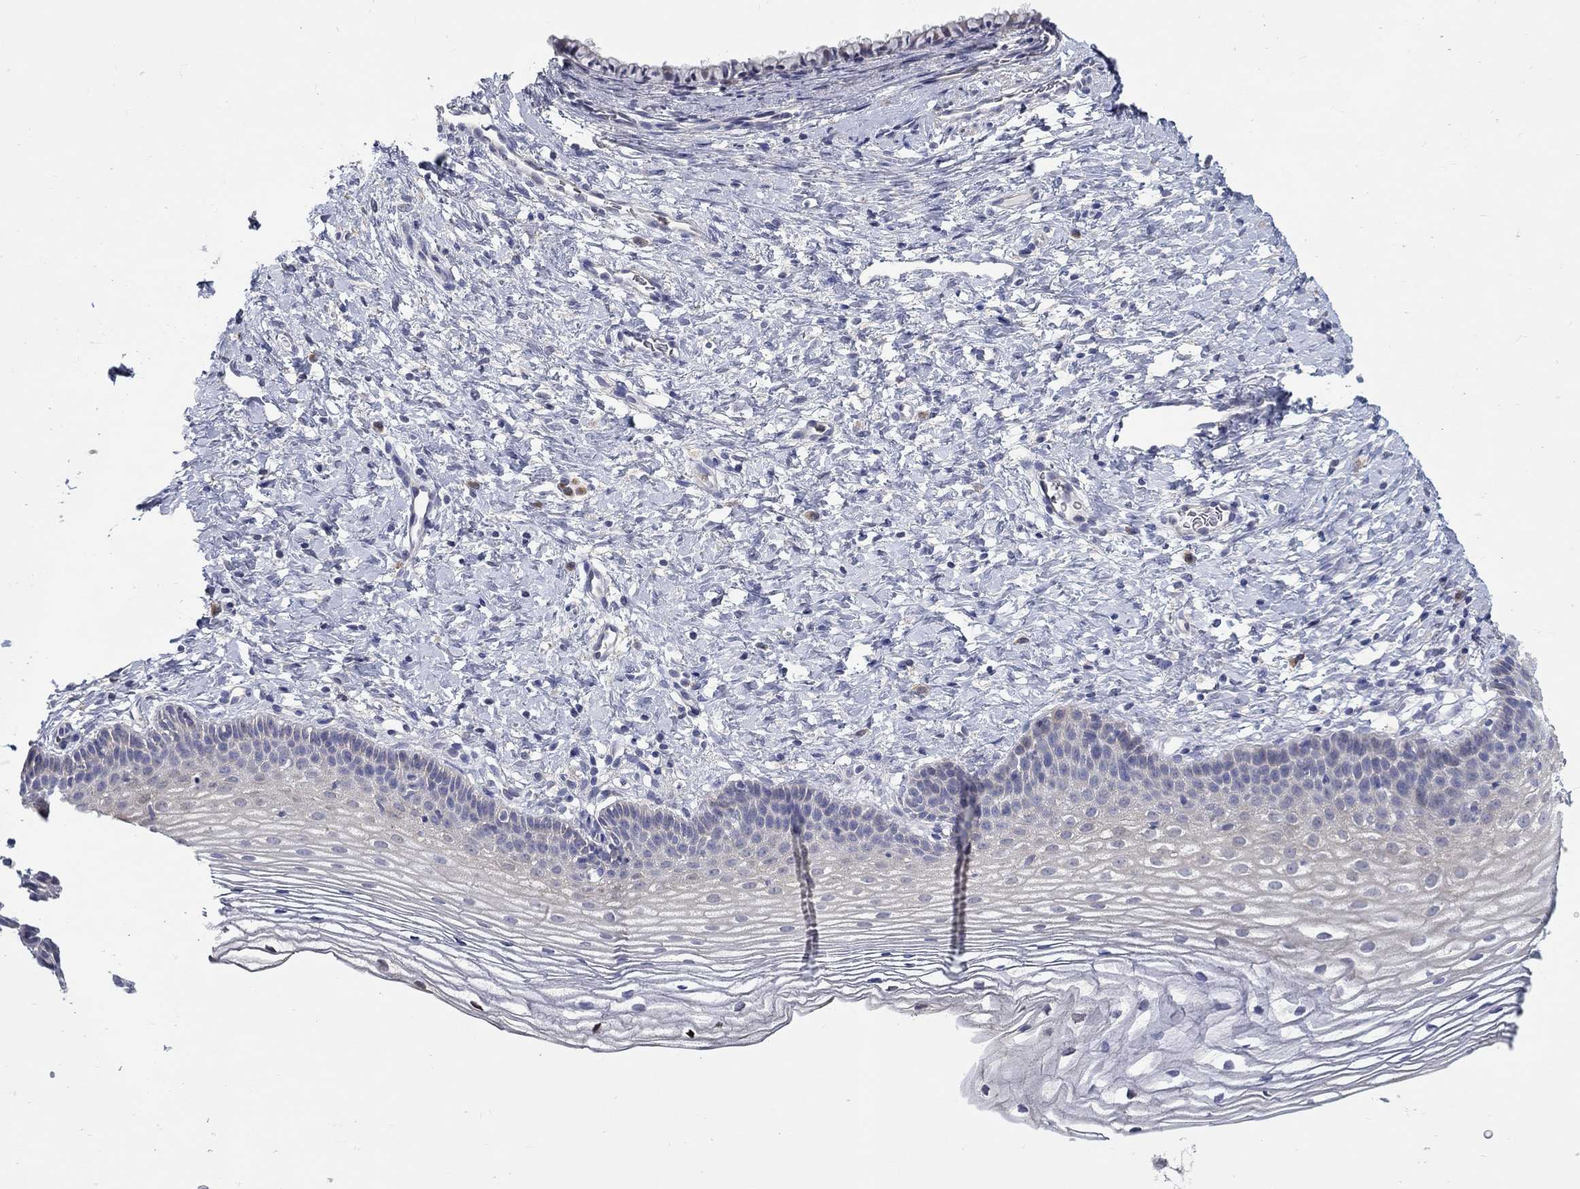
{"staining": {"intensity": "negative", "quantity": "none", "location": "none"}, "tissue": "cervix", "cell_type": "Glandular cells", "image_type": "normal", "snomed": [{"axis": "morphology", "description": "Normal tissue, NOS"}, {"axis": "topography", "description": "Cervix"}], "caption": "Immunohistochemistry (IHC) micrograph of benign cervix: cervix stained with DAB (3,3'-diaminobenzidine) demonstrates no significant protein positivity in glandular cells. (Brightfield microscopy of DAB (3,3'-diaminobenzidine) immunohistochemistry at high magnification).", "gene": "ABCA4", "patient": {"sex": "female", "age": 39}}